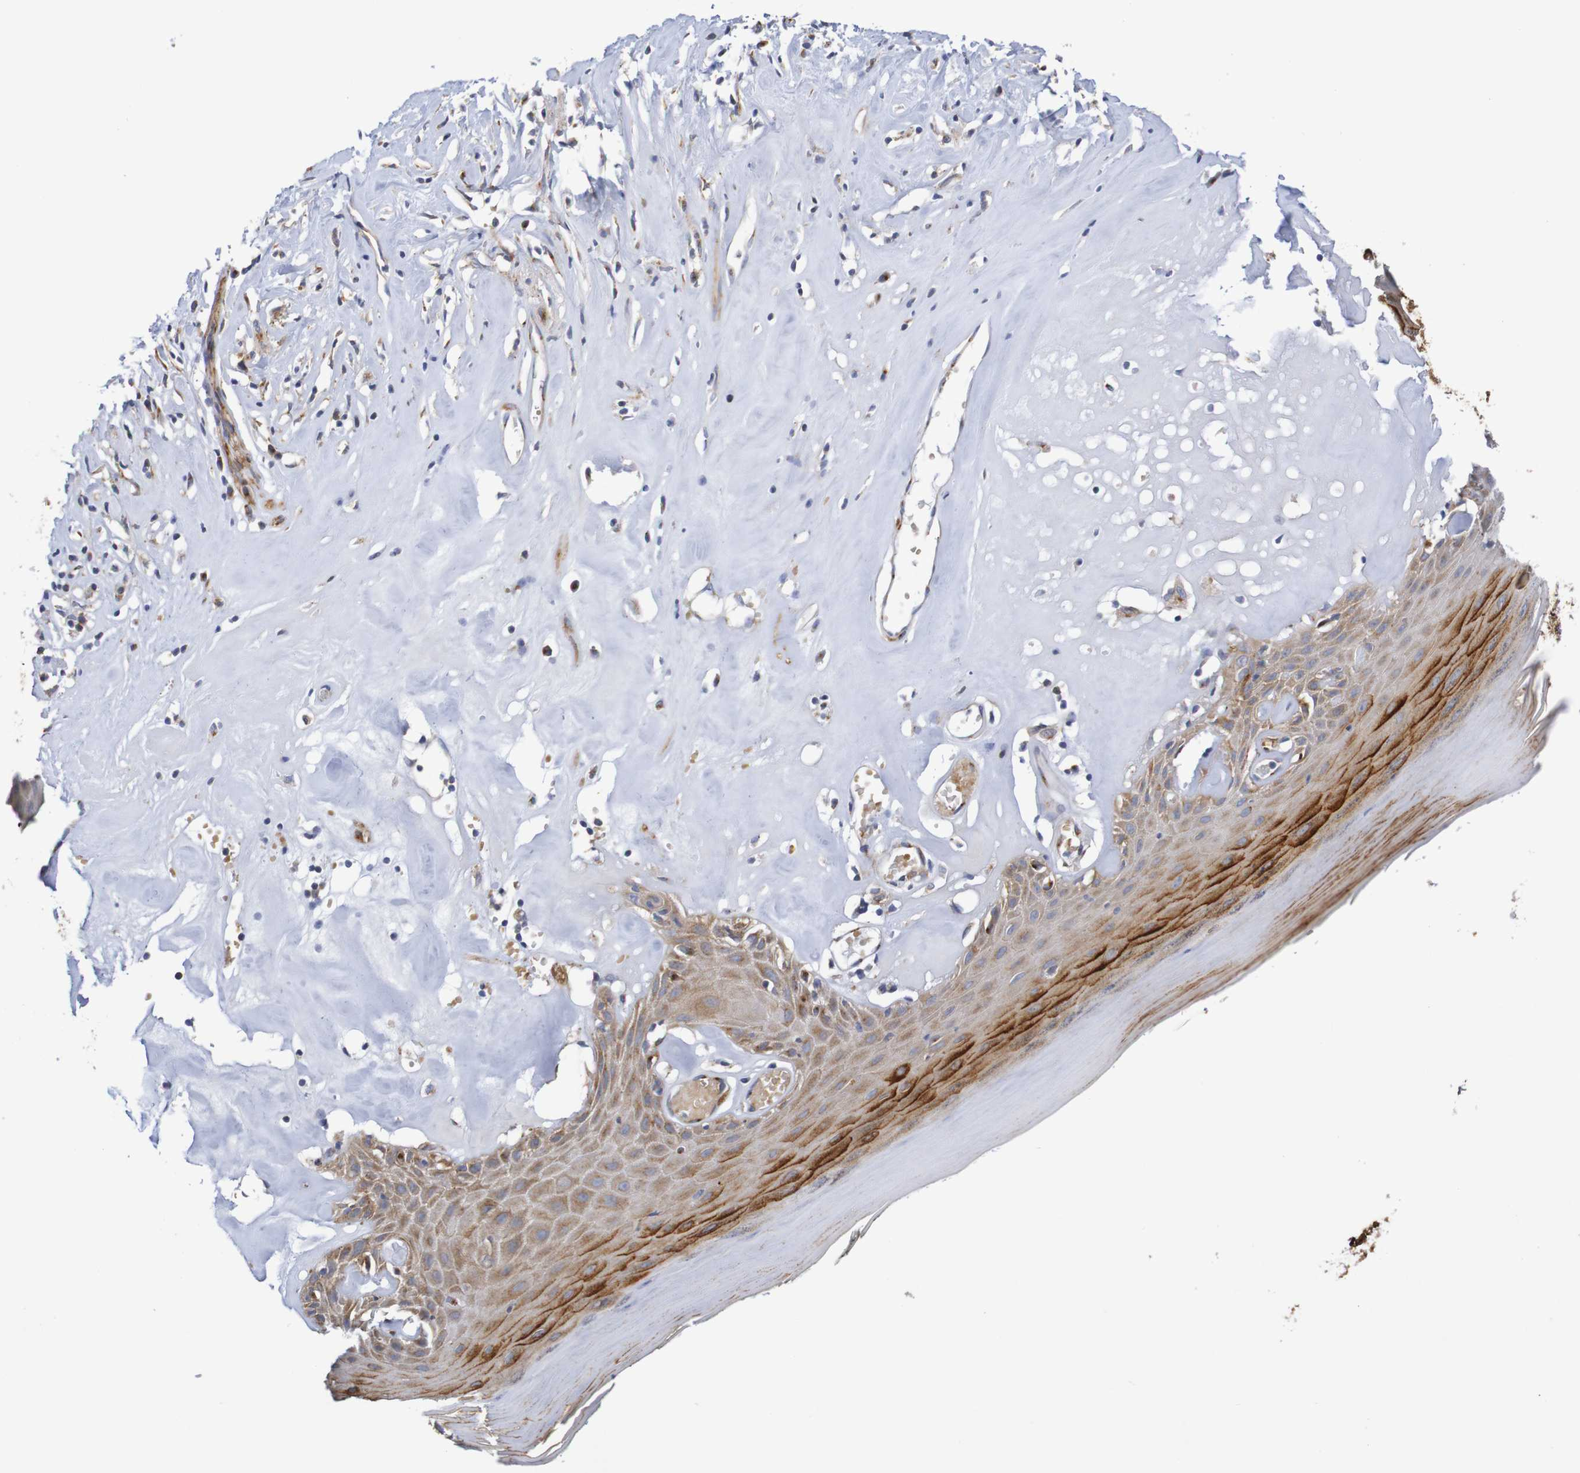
{"staining": {"intensity": "moderate", "quantity": "25%-75%", "location": "cytoplasmic/membranous"}, "tissue": "skin", "cell_type": "Epidermal cells", "image_type": "normal", "snomed": [{"axis": "morphology", "description": "Normal tissue, NOS"}, {"axis": "morphology", "description": "Inflammation, NOS"}, {"axis": "topography", "description": "Vulva"}], "caption": "This is a micrograph of immunohistochemistry staining of unremarkable skin, which shows moderate staining in the cytoplasmic/membranous of epidermal cells.", "gene": "DCP2", "patient": {"sex": "female", "age": 84}}